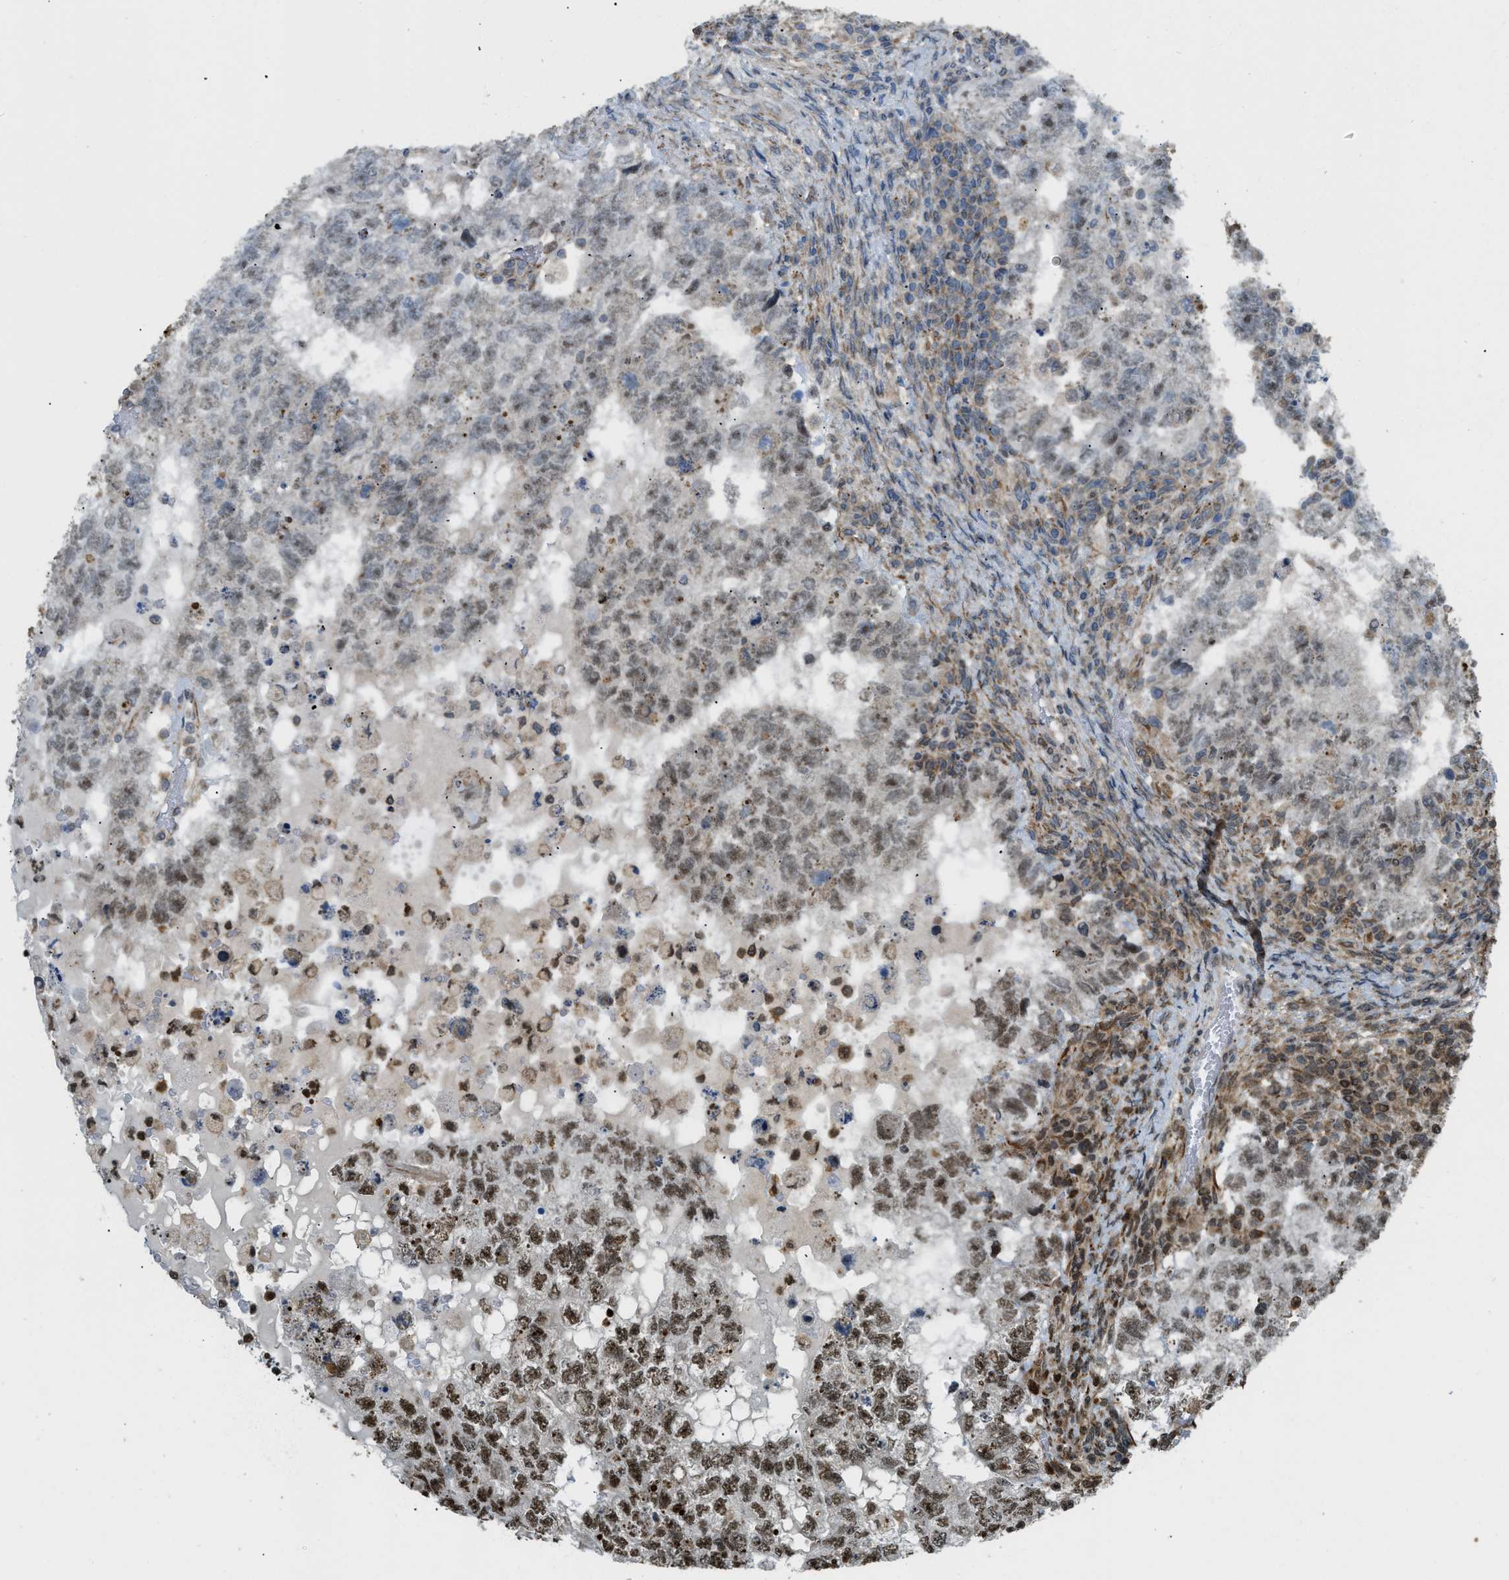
{"staining": {"intensity": "strong", "quantity": "25%-75%", "location": "nuclear"}, "tissue": "testis cancer", "cell_type": "Tumor cells", "image_type": "cancer", "snomed": [{"axis": "morphology", "description": "Carcinoma, Embryonal, NOS"}, {"axis": "topography", "description": "Testis"}], "caption": "Strong nuclear protein positivity is seen in approximately 25%-75% of tumor cells in testis cancer.", "gene": "E2F1", "patient": {"sex": "male", "age": 36}}